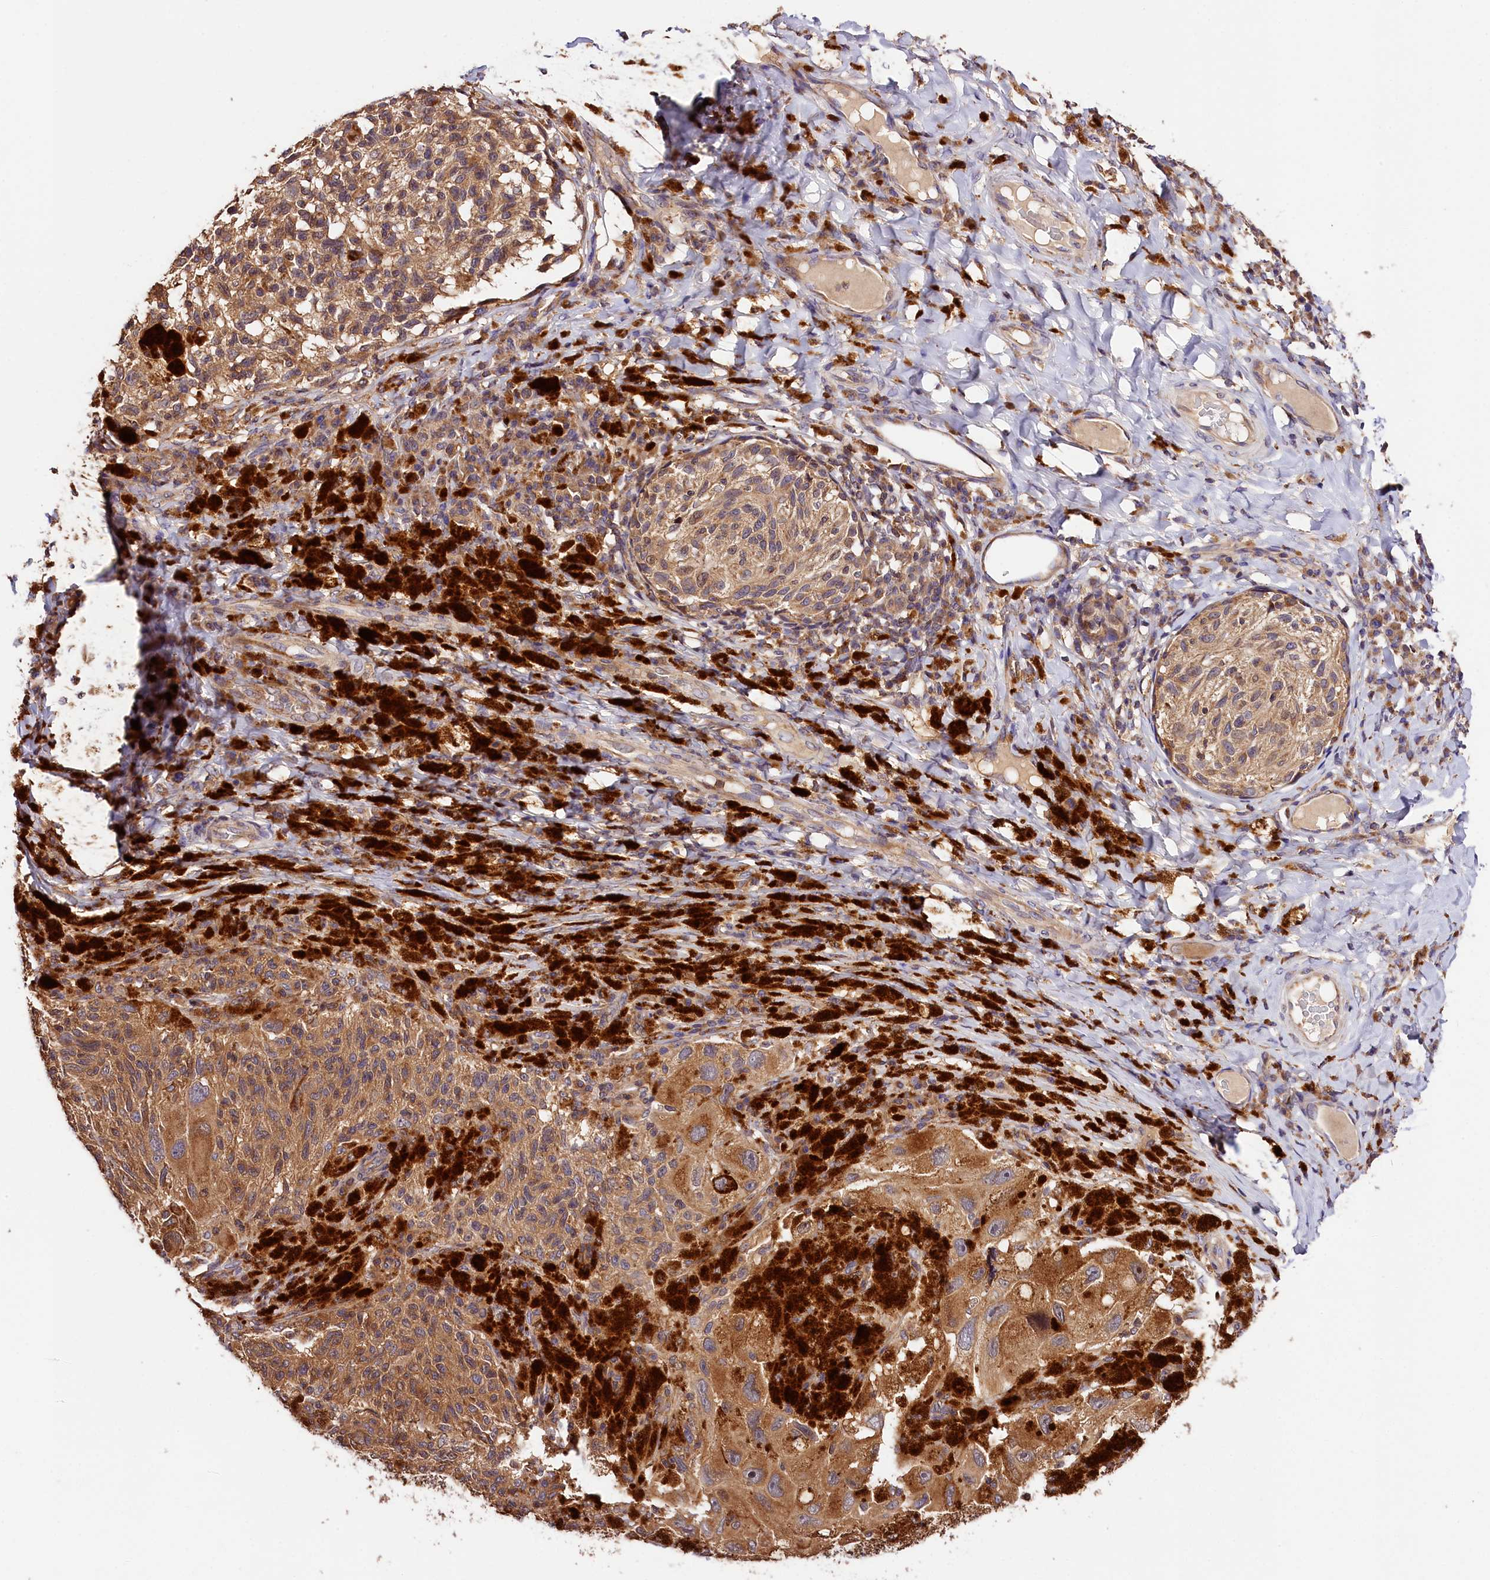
{"staining": {"intensity": "moderate", "quantity": ">75%", "location": "cytoplasmic/membranous"}, "tissue": "melanoma", "cell_type": "Tumor cells", "image_type": "cancer", "snomed": [{"axis": "morphology", "description": "Malignant melanoma, NOS"}, {"axis": "topography", "description": "Skin"}], "caption": "Immunohistochemical staining of melanoma exhibits moderate cytoplasmic/membranous protein expression in about >75% of tumor cells. (DAB (3,3'-diaminobenzidine) IHC with brightfield microscopy, high magnification).", "gene": "KPTN", "patient": {"sex": "female", "age": 73}}